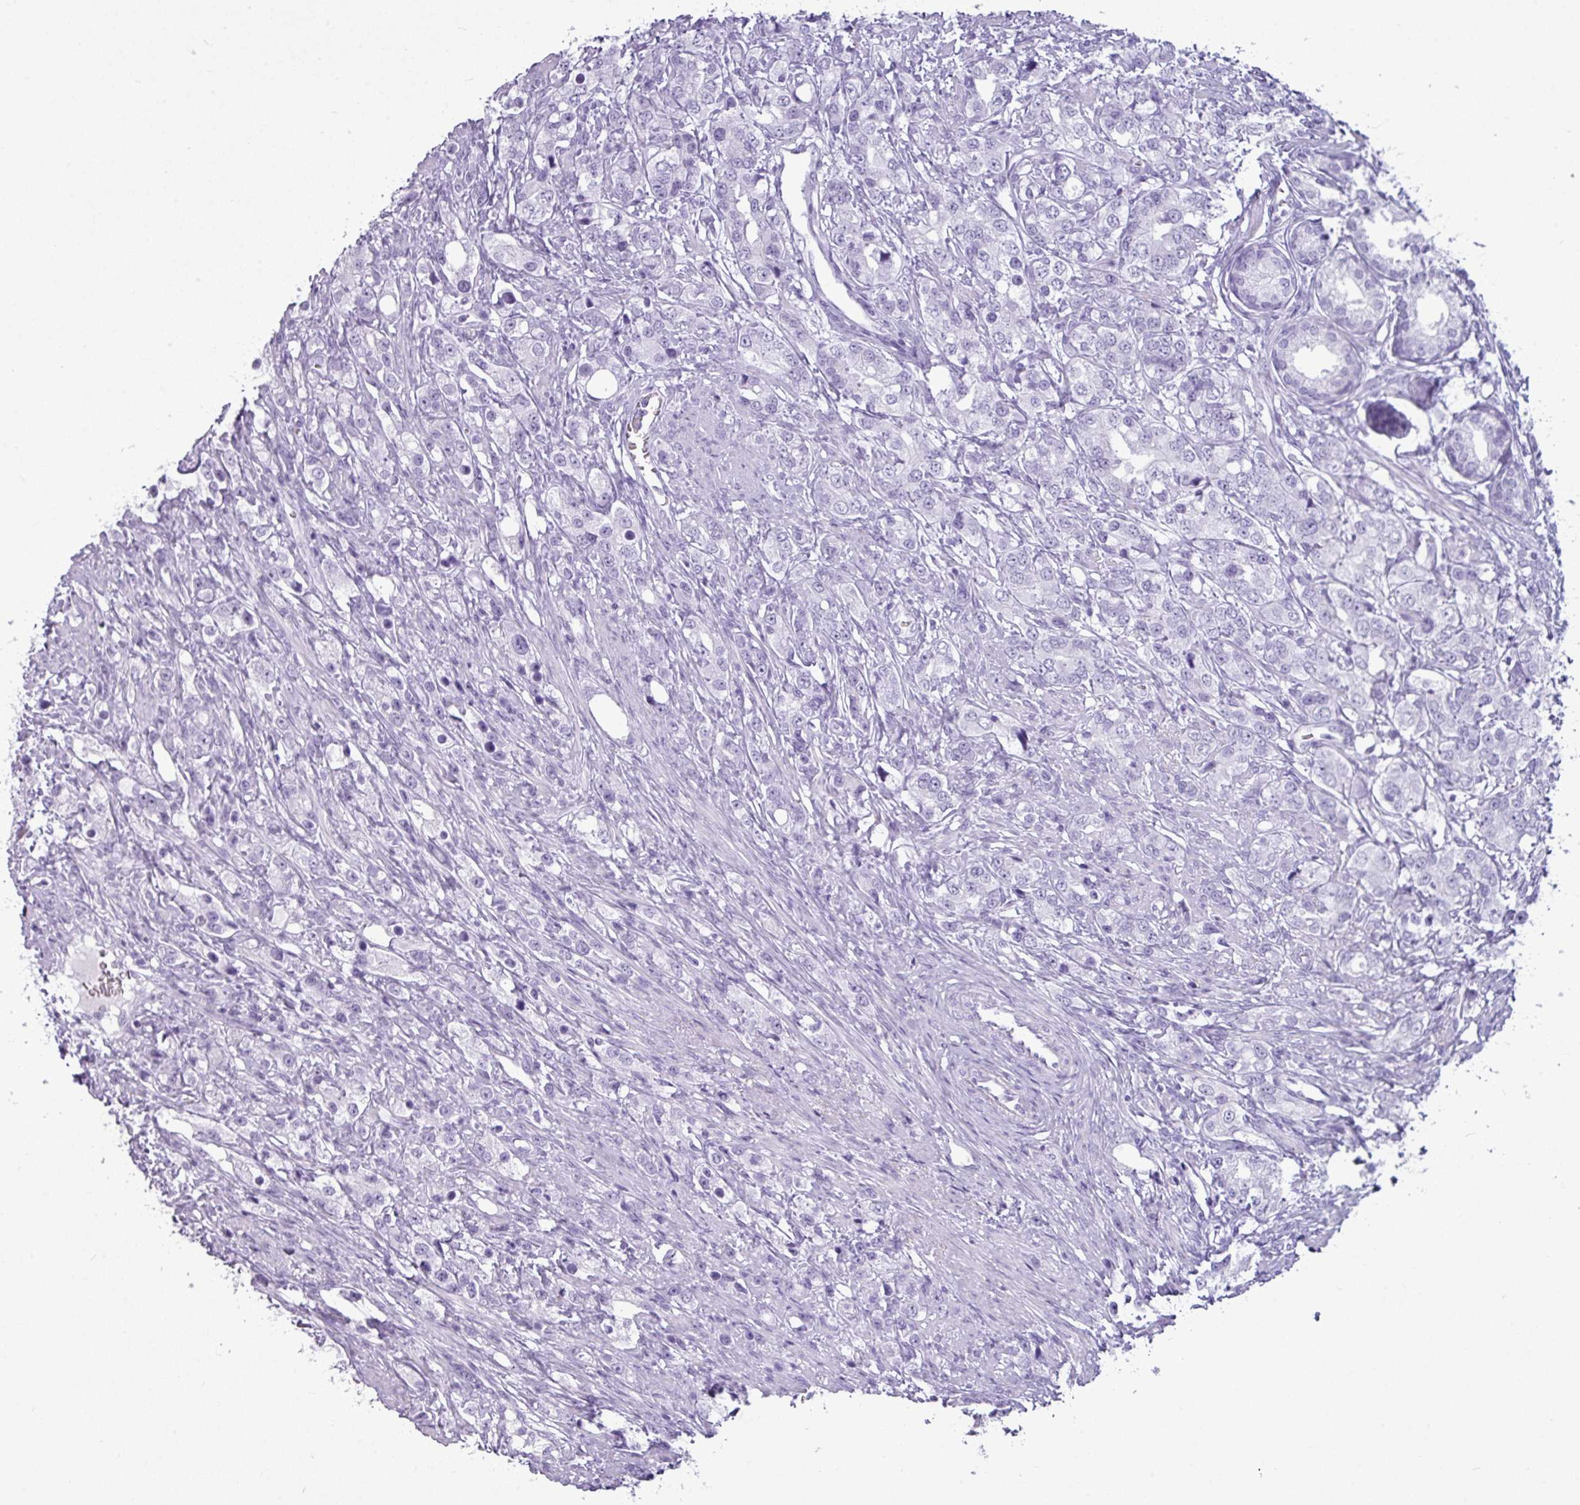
{"staining": {"intensity": "negative", "quantity": "none", "location": "none"}, "tissue": "prostate cancer", "cell_type": "Tumor cells", "image_type": "cancer", "snomed": [{"axis": "morphology", "description": "Adenocarcinoma, High grade"}, {"axis": "topography", "description": "Prostate"}], "caption": "Tumor cells are negative for brown protein staining in high-grade adenocarcinoma (prostate).", "gene": "AMY1B", "patient": {"sex": "male", "age": 63}}